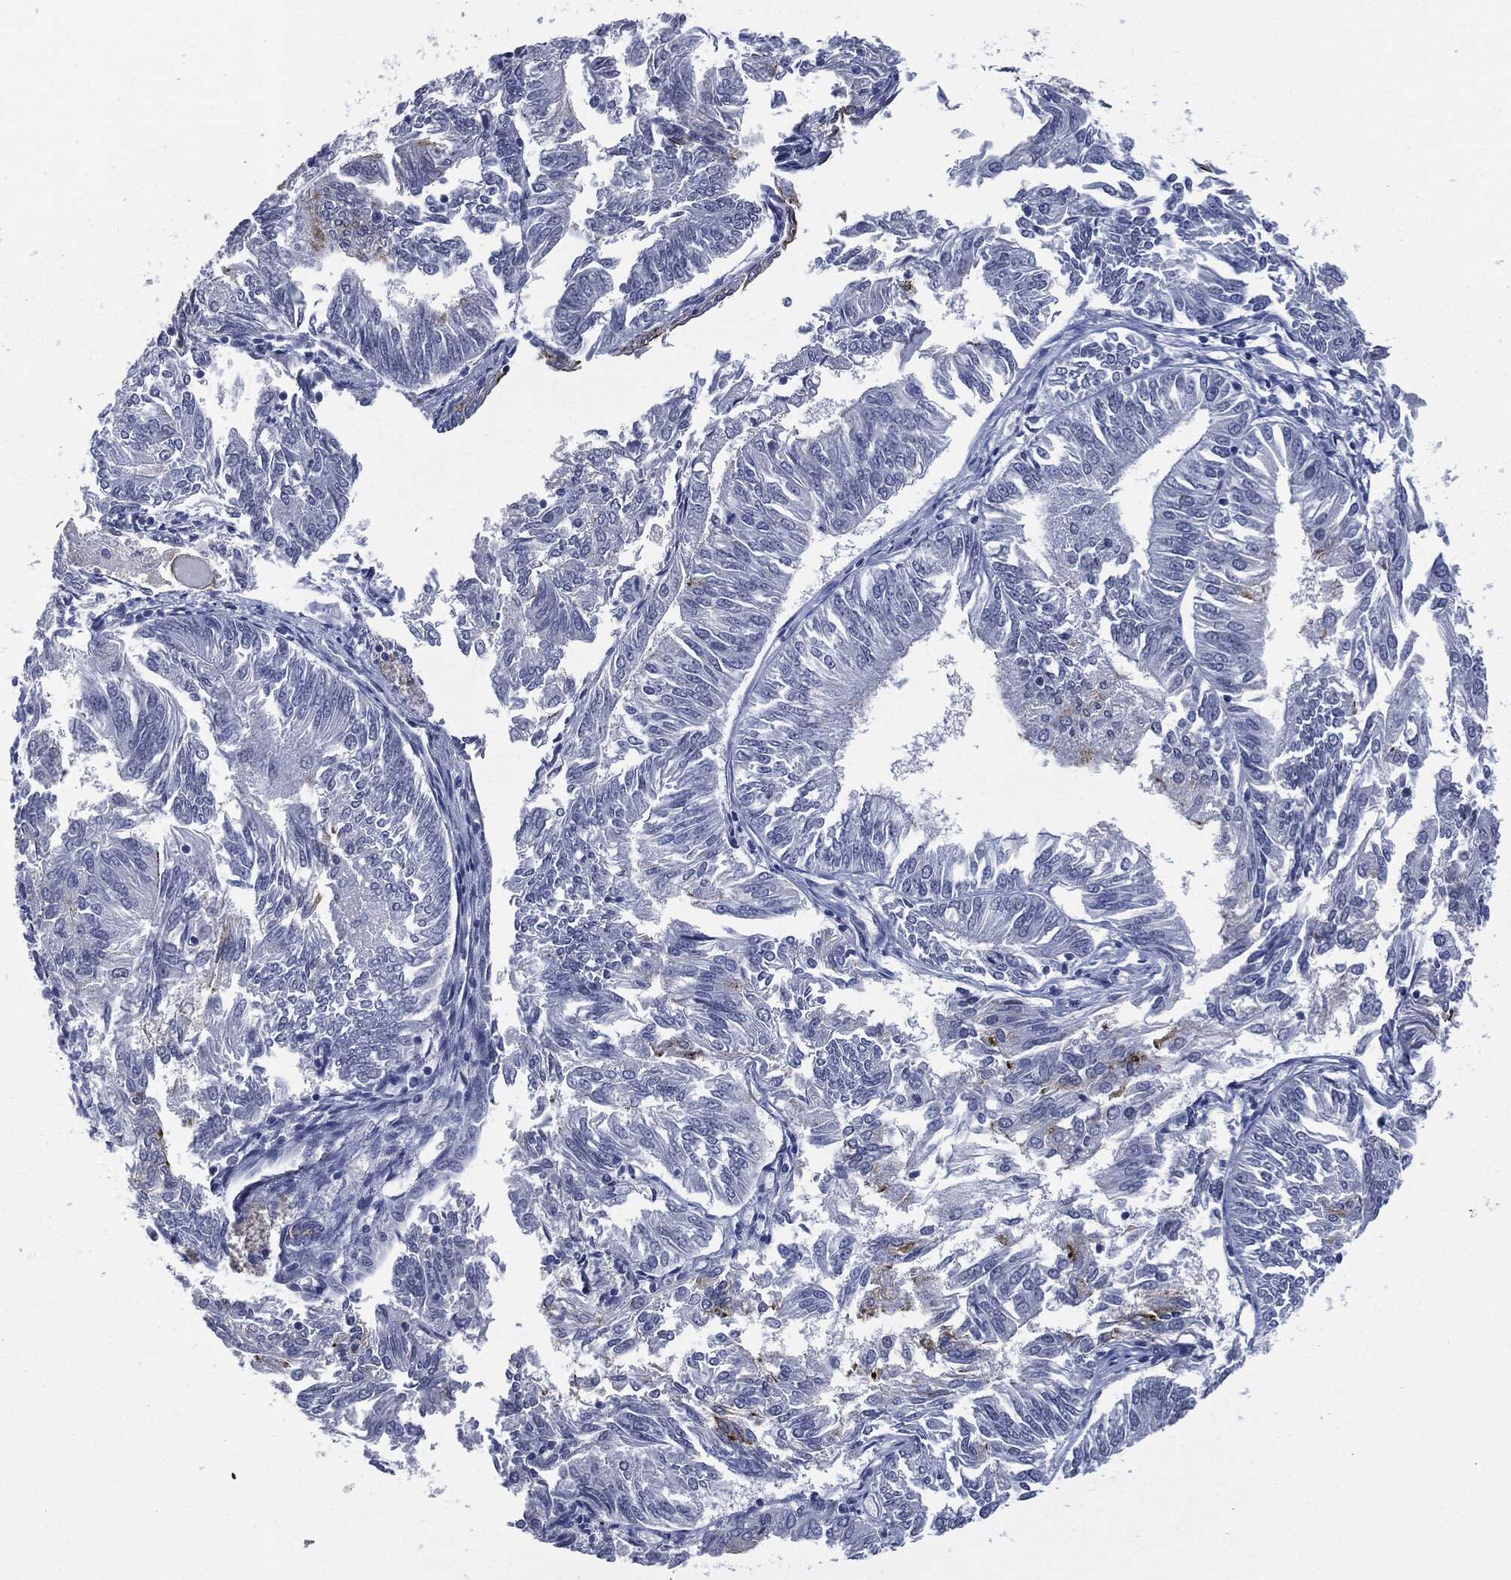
{"staining": {"intensity": "negative", "quantity": "none", "location": "none"}, "tissue": "endometrial cancer", "cell_type": "Tumor cells", "image_type": "cancer", "snomed": [{"axis": "morphology", "description": "Adenocarcinoma, NOS"}, {"axis": "topography", "description": "Endometrium"}], "caption": "An immunohistochemistry (IHC) micrograph of endometrial adenocarcinoma is shown. There is no staining in tumor cells of endometrial adenocarcinoma.", "gene": "MUC16", "patient": {"sex": "female", "age": 58}}